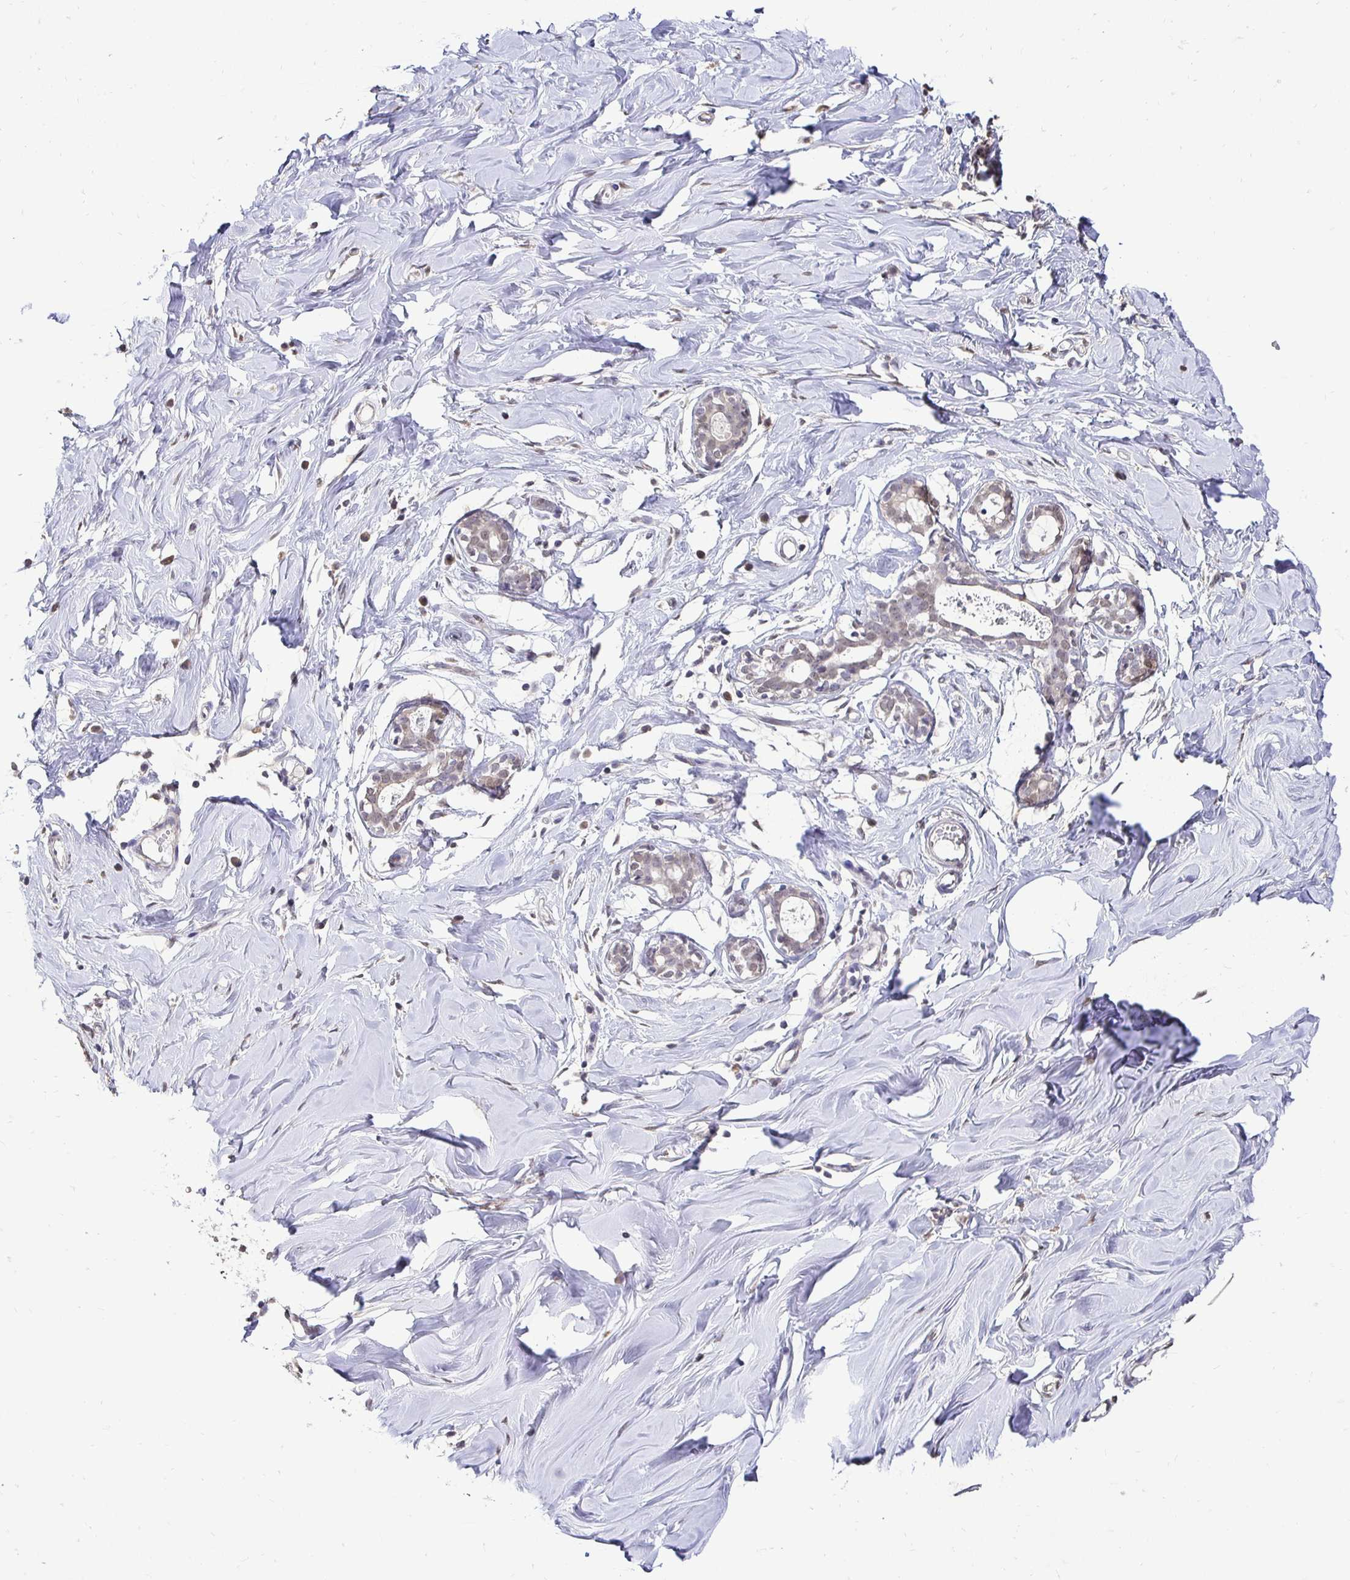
{"staining": {"intensity": "weak", "quantity": "<25%", "location": "nuclear"}, "tissue": "breast", "cell_type": "Adipocytes", "image_type": "normal", "snomed": [{"axis": "morphology", "description": "Normal tissue, NOS"}, {"axis": "topography", "description": "Breast"}], "caption": "High magnification brightfield microscopy of unremarkable breast stained with DAB (3,3'-diaminobenzidine) (brown) and counterstained with hematoxylin (blue): adipocytes show no significant positivity. Brightfield microscopy of immunohistochemistry (IHC) stained with DAB (brown) and hematoxylin (blue), captured at high magnification.", "gene": "RHEBL1", "patient": {"sex": "female", "age": 27}}